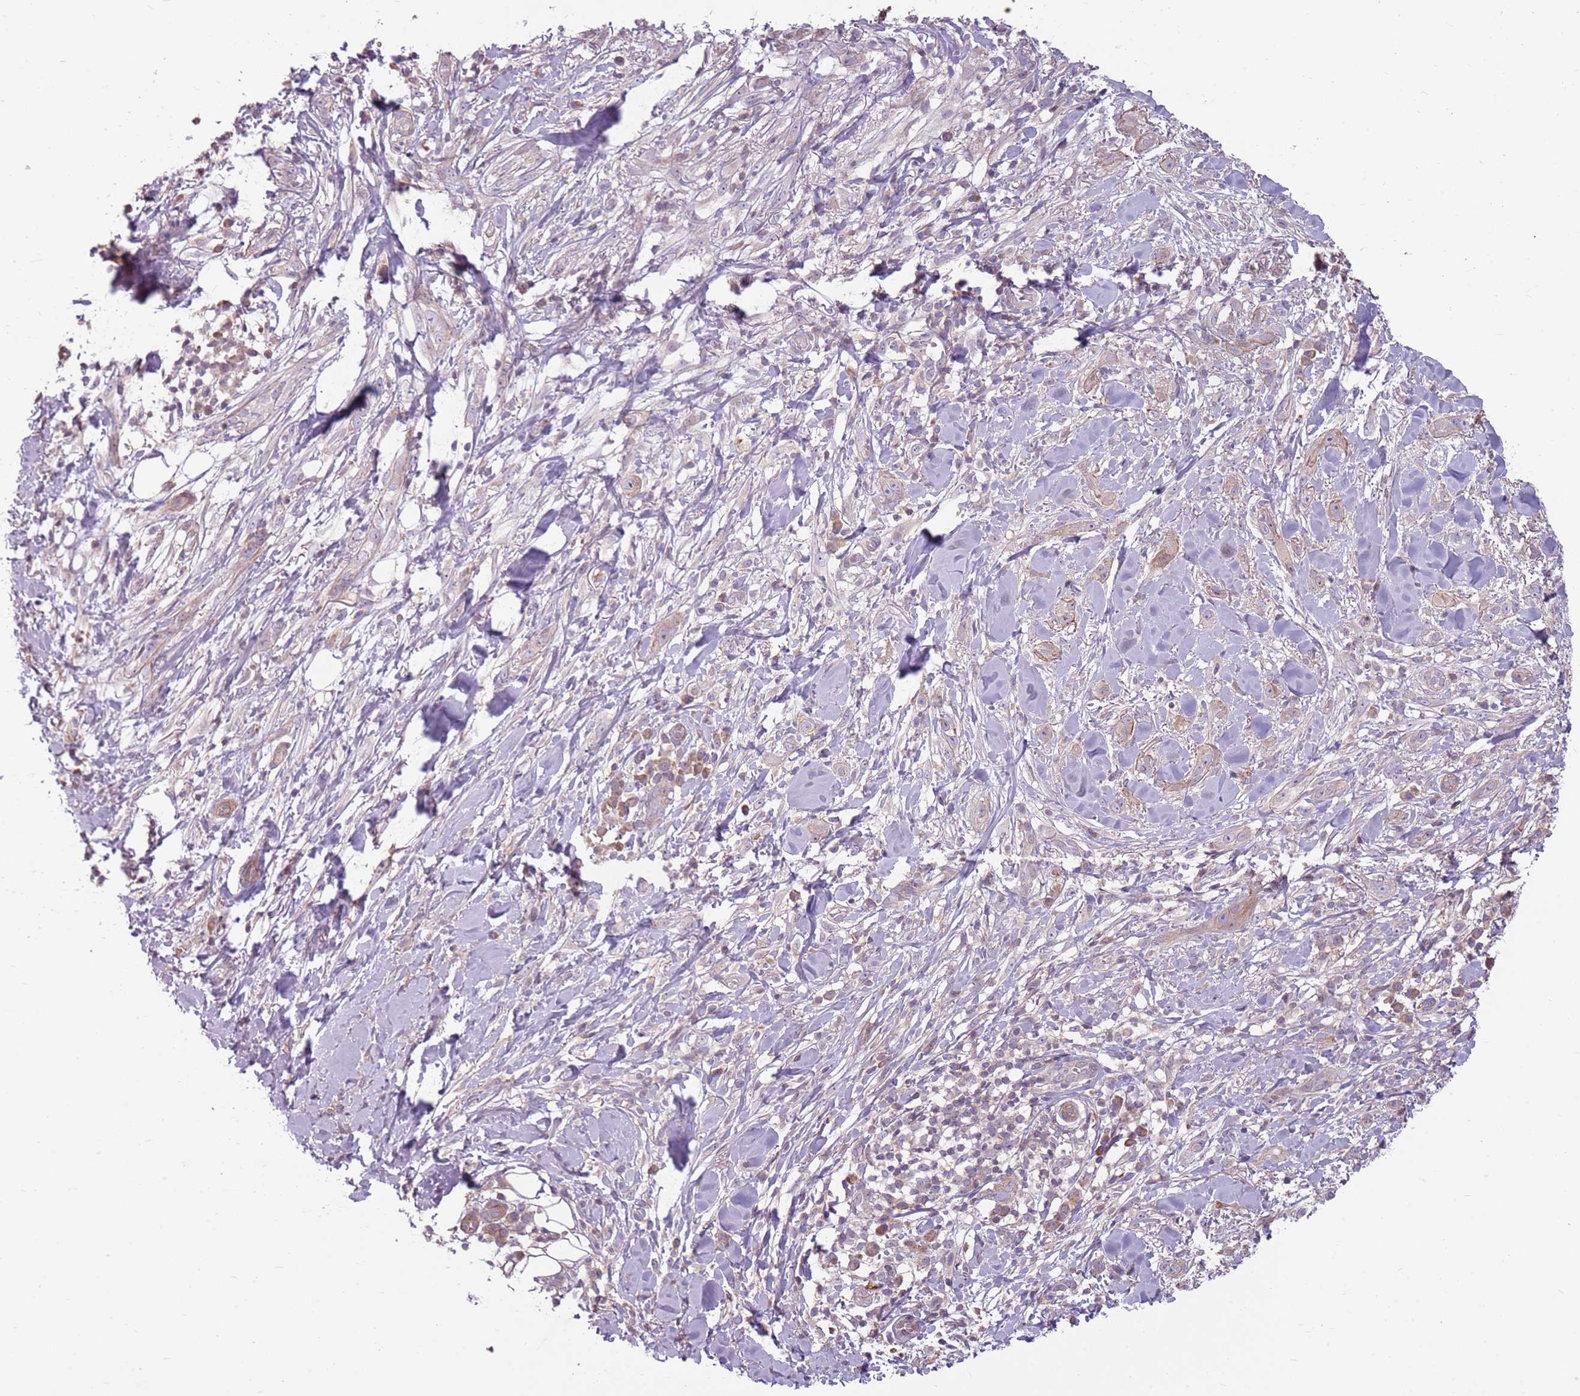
{"staining": {"intensity": "negative", "quantity": "none", "location": "none"}, "tissue": "skin cancer", "cell_type": "Tumor cells", "image_type": "cancer", "snomed": [{"axis": "morphology", "description": "Basal cell carcinoma"}, {"axis": "topography", "description": "Skin"}], "caption": "IHC histopathology image of neoplastic tissue: human skin basal cell carcinoma stained with DAB displays no significant protein positivity in tumor cells.", "gene": "RPL21", "patient": {"sex": "male", "age": 72}}